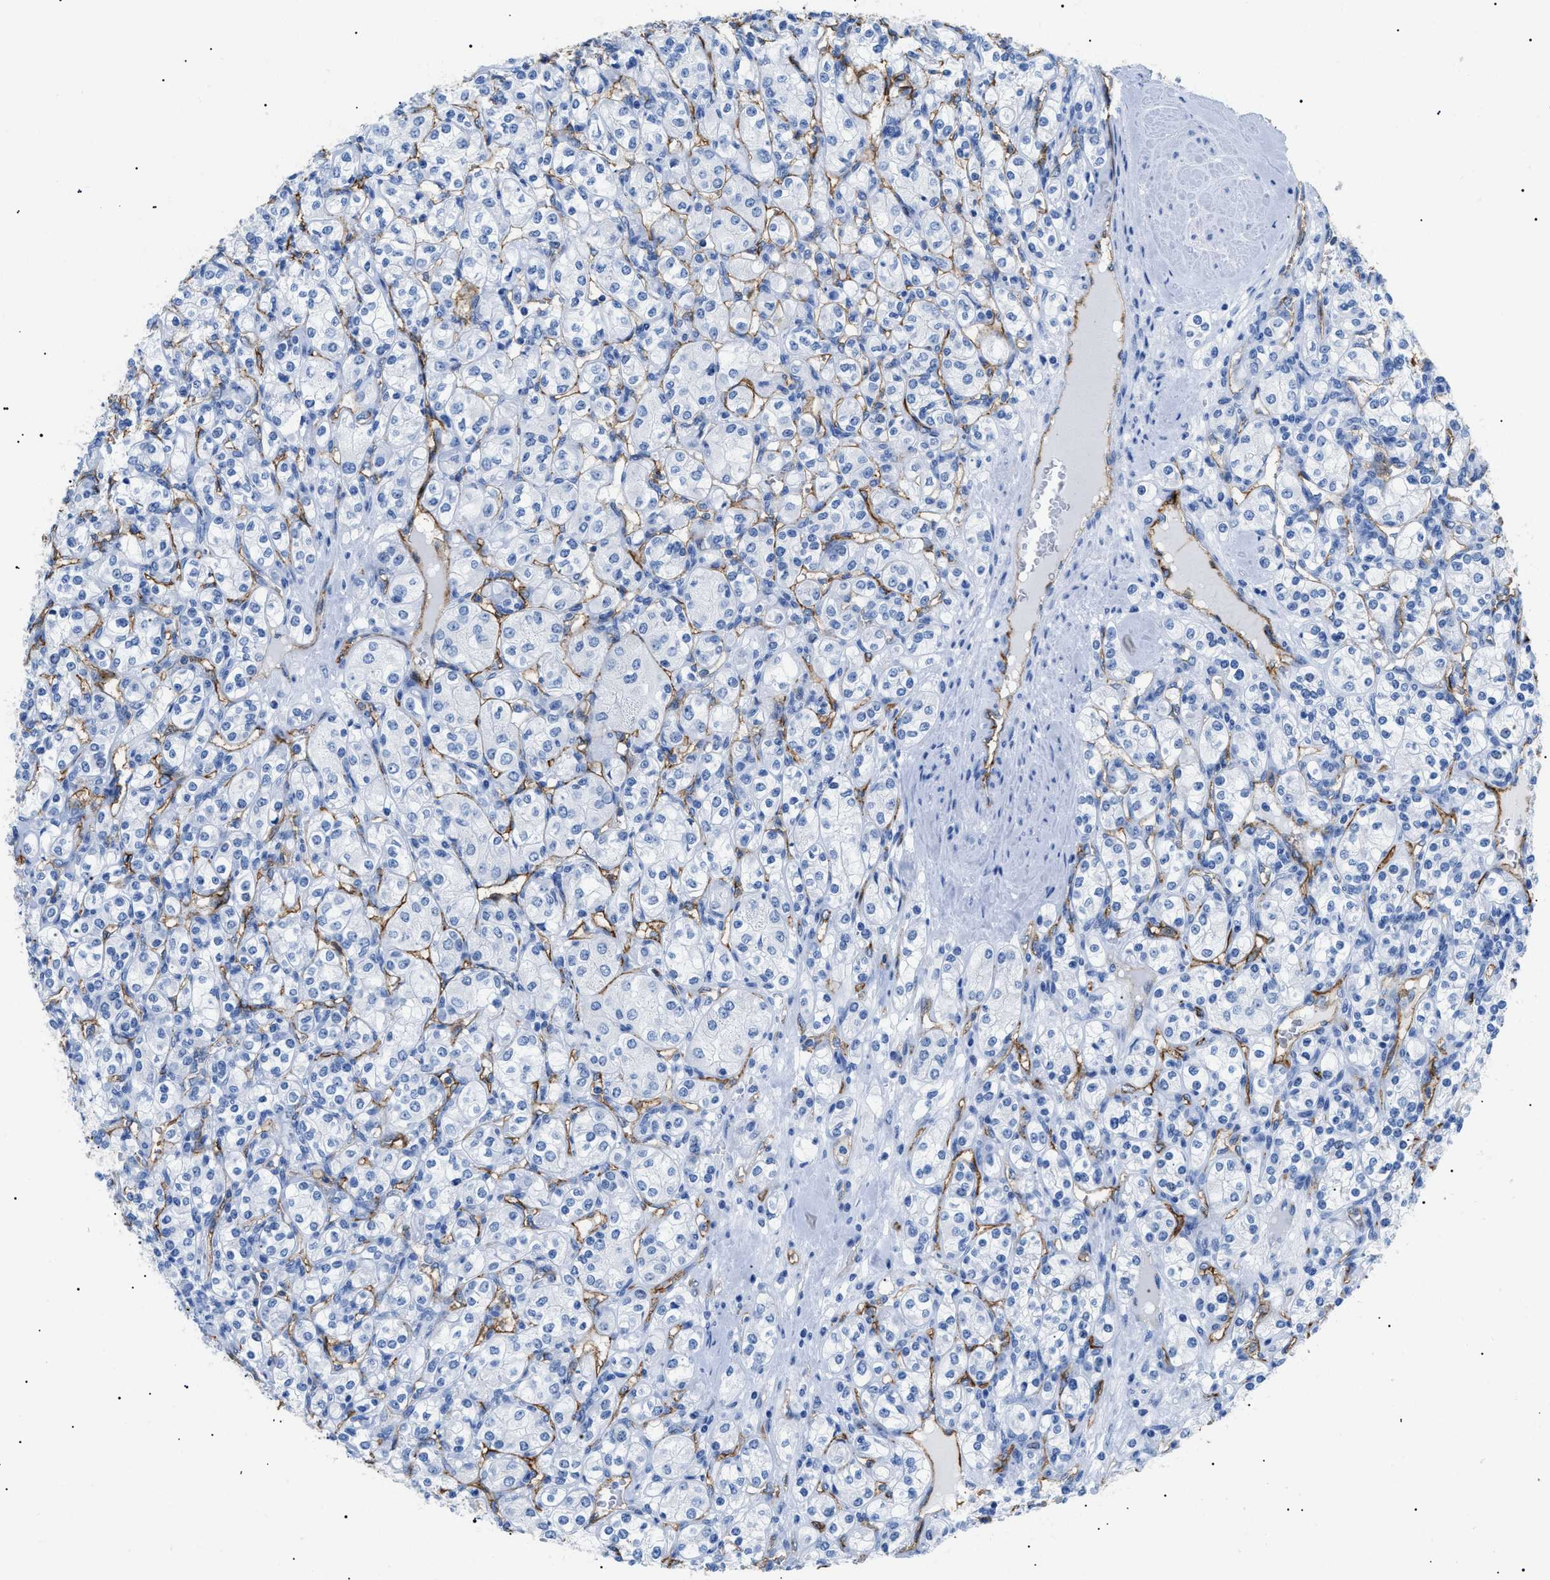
{"staining": {"intensity": "negative", "quantity": "none", "location": "none"}, "tissue": "renal cancer", "cell_type": "Tumor cells", "image_type": "cancer", "snomed": [{"axis": "morphology", "description": "Adenocarcinoma, NOS"}, {"axis": "topography", "description": "Kidney"}], "caption": "Tumor cells are negative for brown protein staining in renal adenocarcinoma. (Immunohistochemistry (ihc), brightfield microscopy, high magnification).", "gene": "PODXL", "patient": {"sex": "male", "age": 77}}